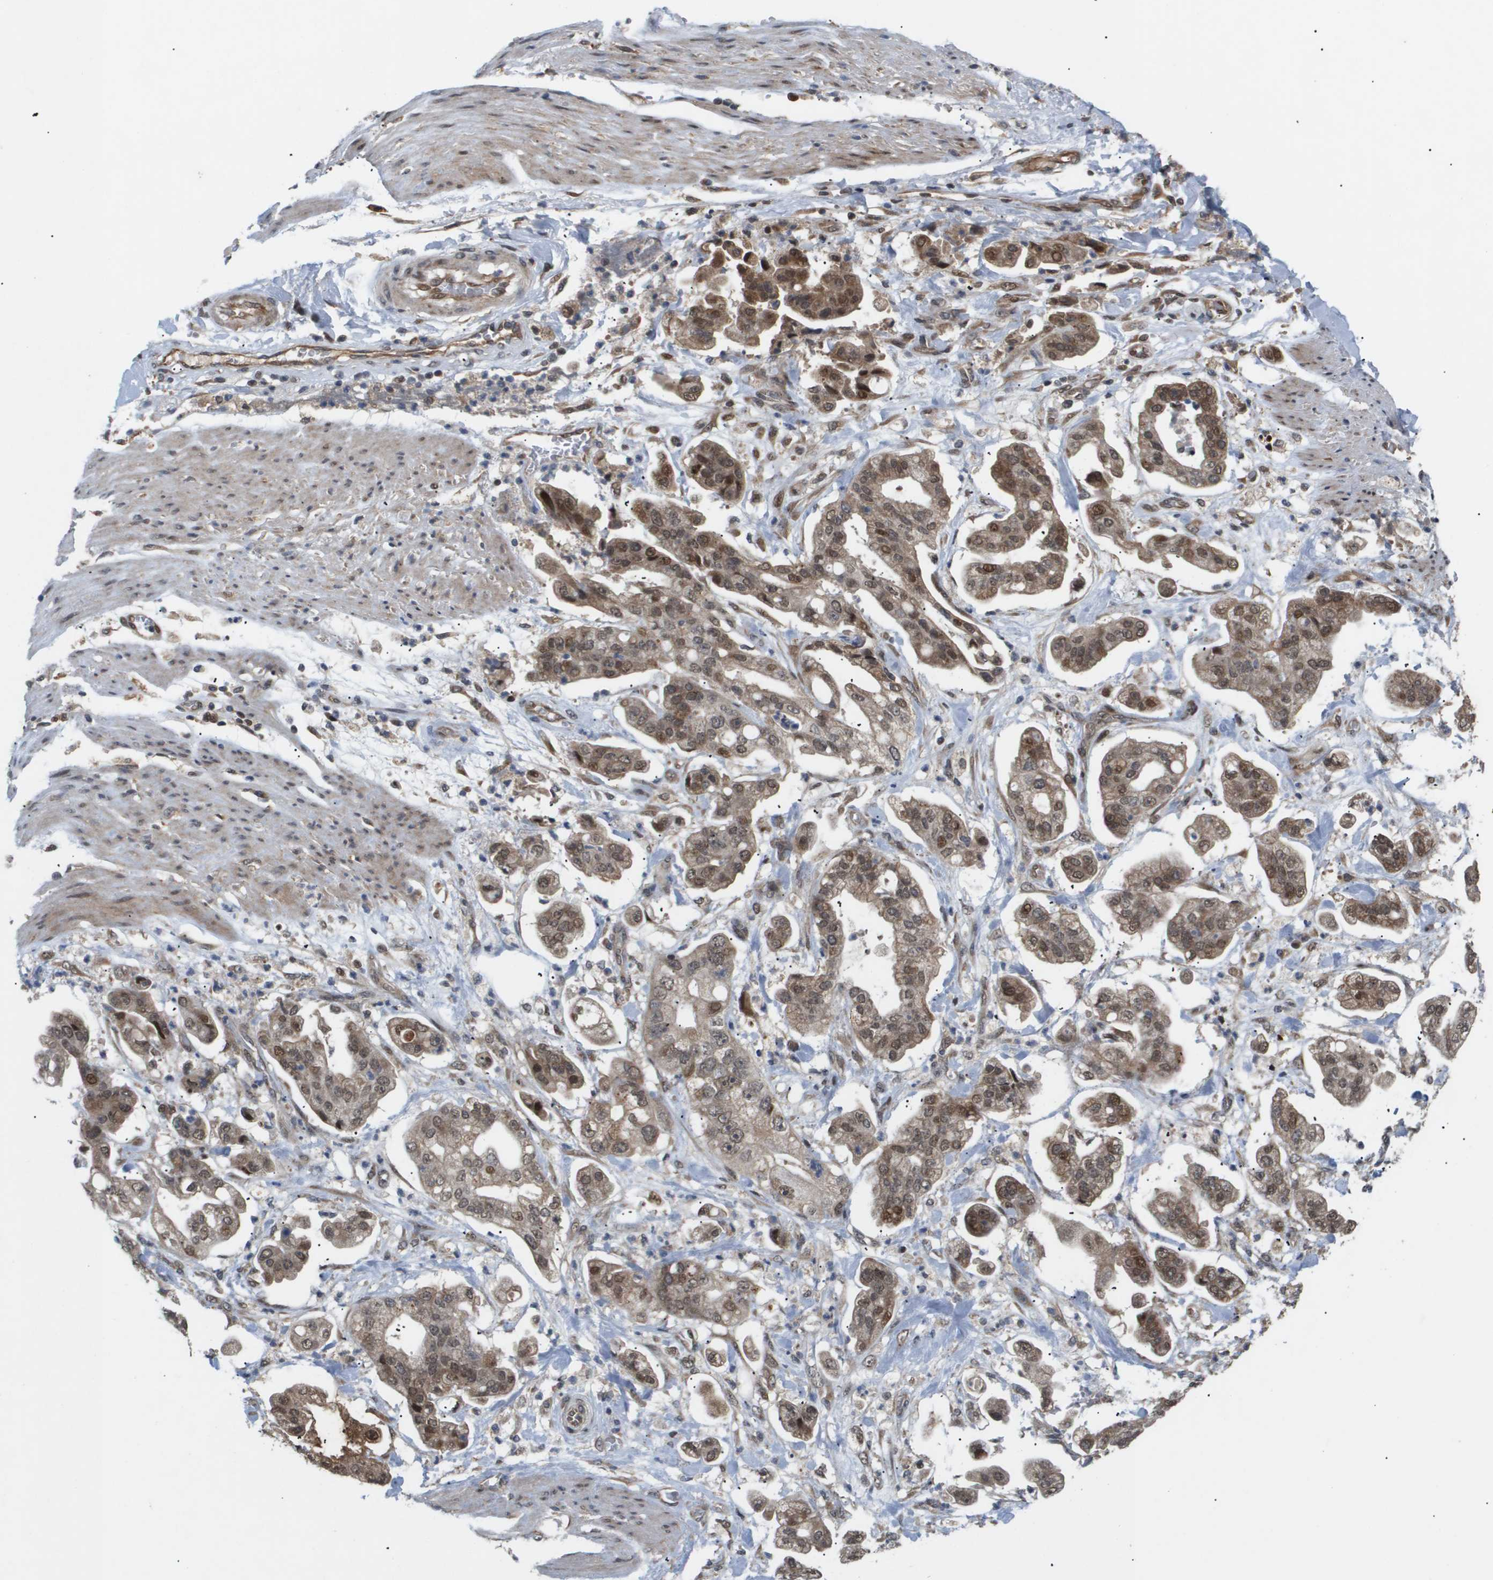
{"staining": {"intensity": "moderate", "quantity": ">75%", "location": "cytoplasmic/membranous,nuclear"}, "tissue": "stomach cancer", "cell_type": "Tumor cells", "image_type": "cancer", "snomed": [{"axis": "morphology", "description": "Adenocarcinoma, NOS"}, {"axis": "topography", "description": "Stomach"}], "caption": "IHC of human stomach cancer displays medium levels of moderate cytoplasmic/membranous and nuclear expression in about >75% of tumor cells.", "gene": "PDGFB", "patient": {"sex": "male", "age": 62}}